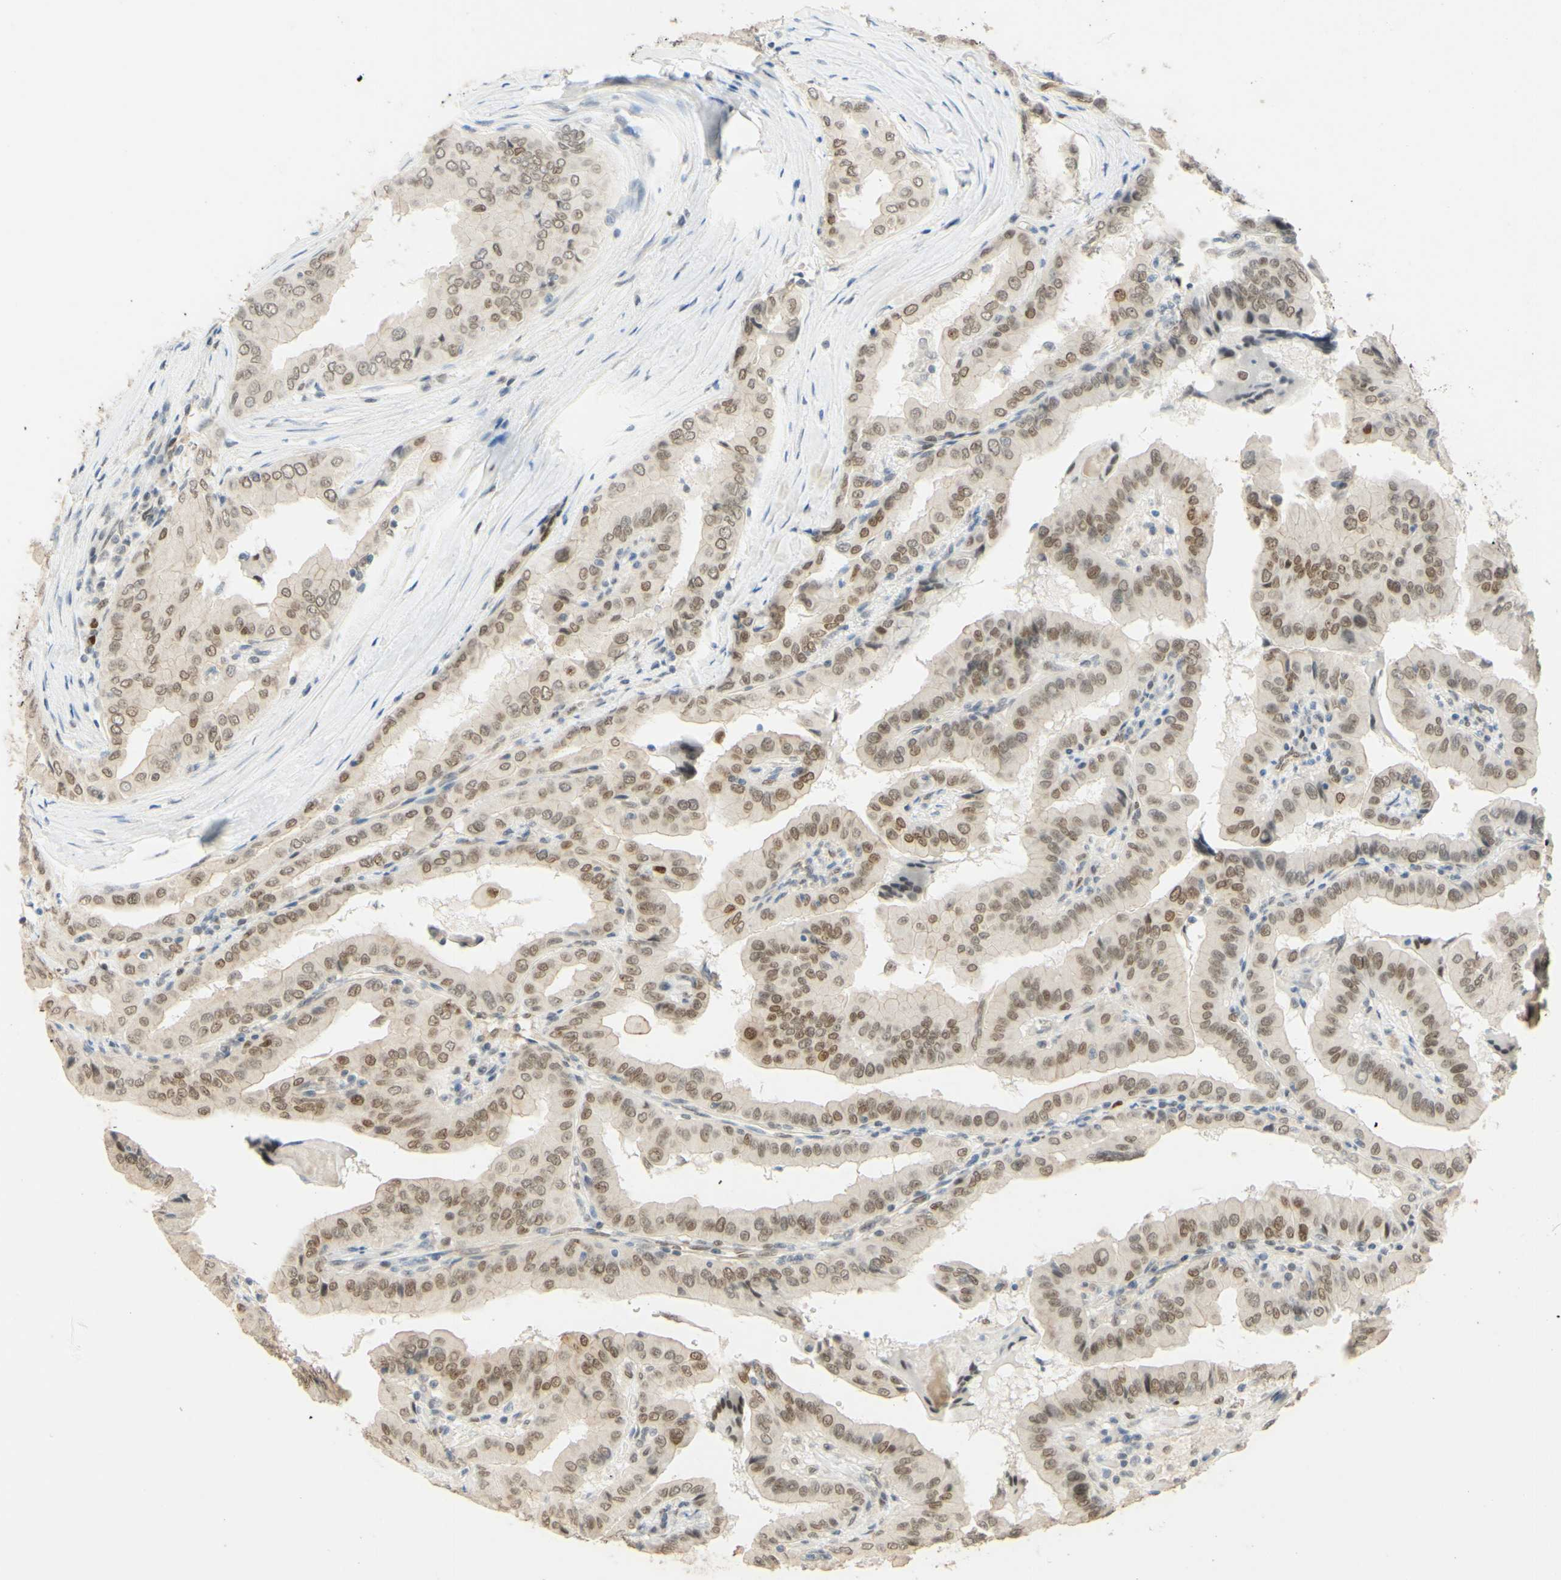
{"staining": {"intensity": "moderate", "quantity": ">75%", "location": "cytoplasmic/membranous,nuclear"}, "tissue": "thyroid cancer", "cell_type": "Tumor cells", "image_type": "cancer", "snomed": [{"axis": "morphology", "description": "Papillary adenocarcinoma, NOS"}, {"axis": "topography", "description": "Thyroid gland"}], "caption": "DAB (3,3'-diaminobenzidine) immunohistochemical staining of thyroid cancer (papillary adenocarcinoma) exhibits moderate cytoplasmic/membranous and nuclear protein positivity in about >75% of tumor cells. The staining was performed using DAB (3,3'-diaminobenzidine) to visualize the protein expression in brown, while the nuclei were stained in blue with hematoxylin (Magnification: 20x).", "gene": "POLB", "patient": {"sex": "male", "age": 33}}